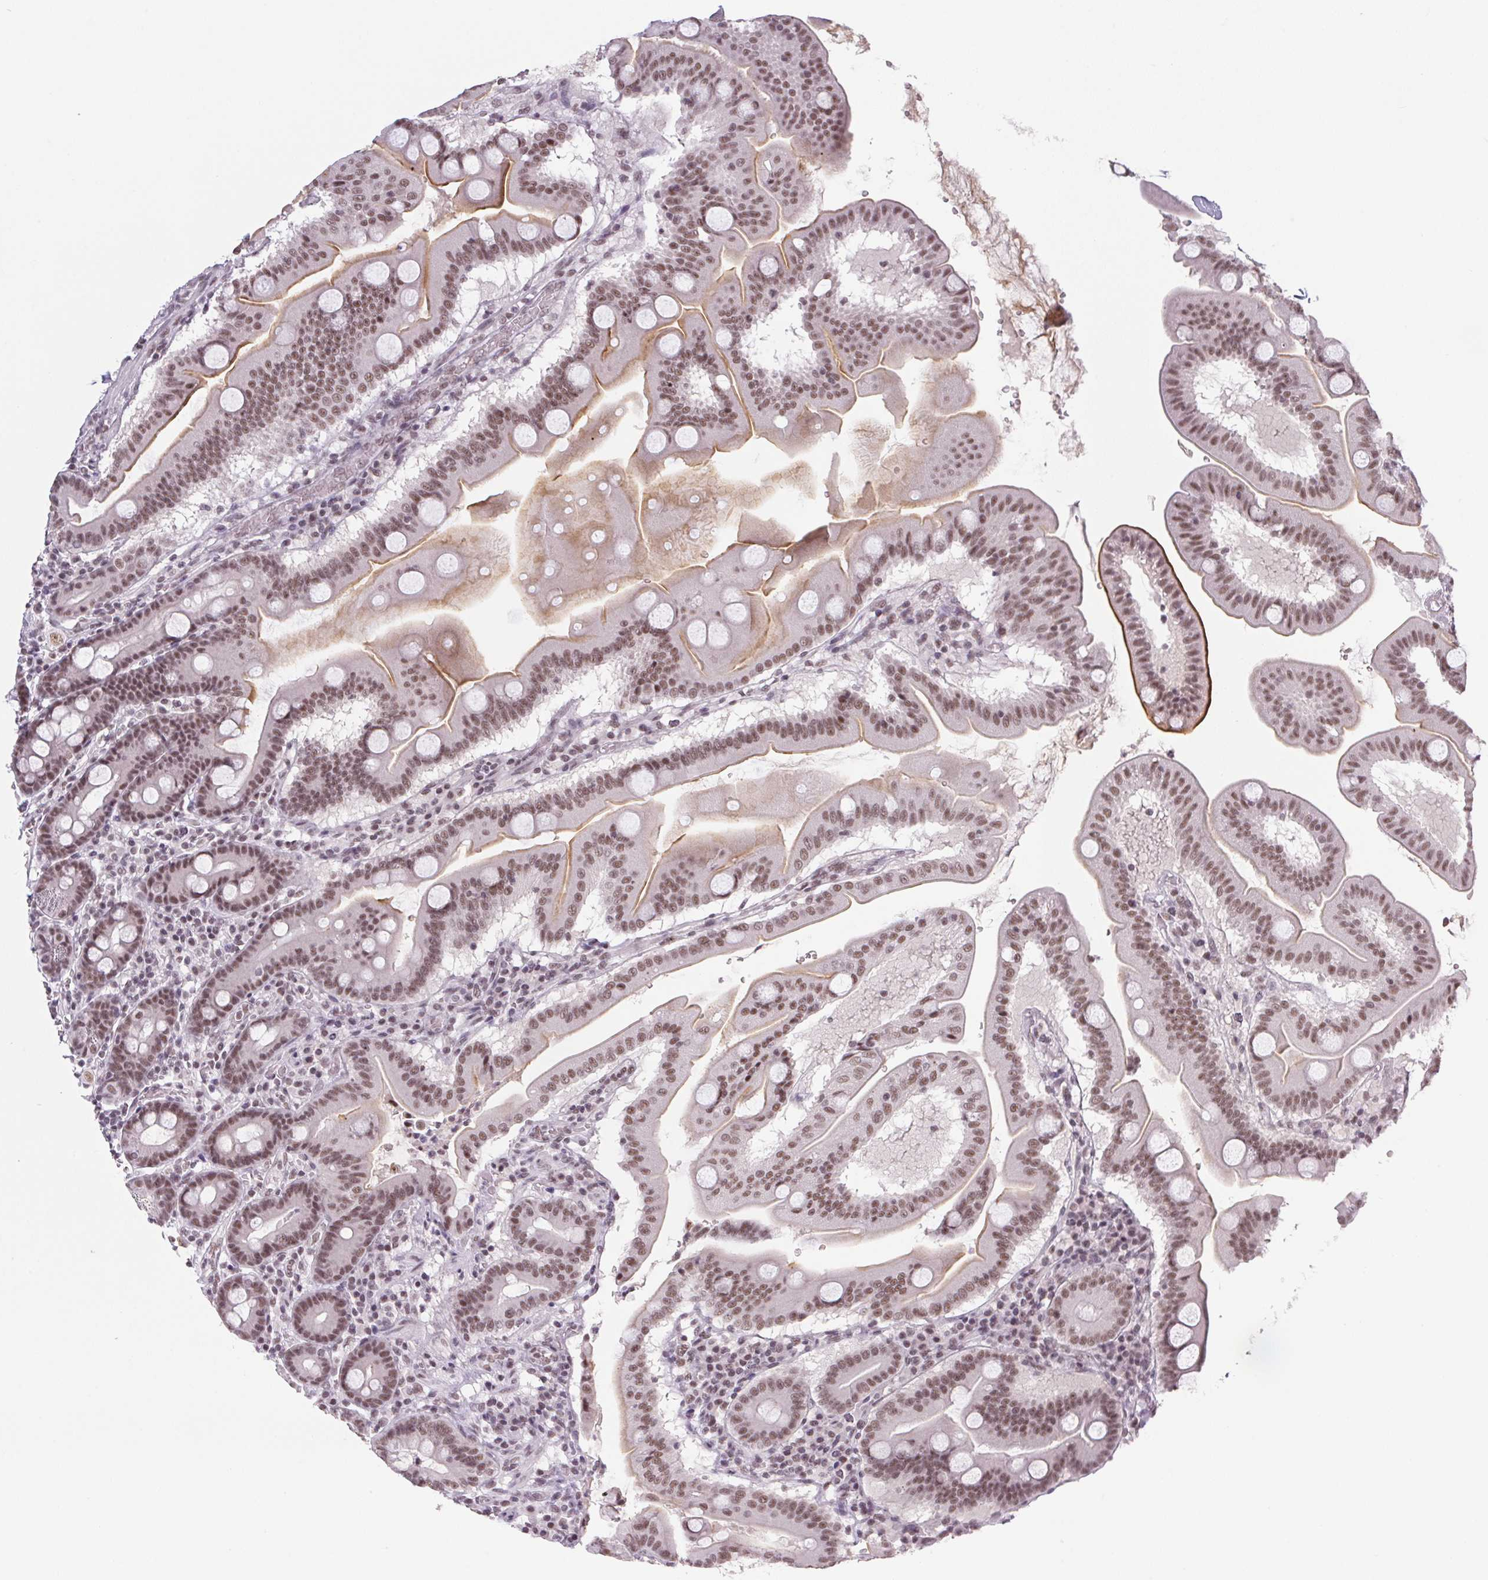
{"staining": {"intensity": "moderate", "quantity": ">75%", "location": "cytoplasmic/membranous,nuclear"}, "tissue": "duodenum", "cell_type": "Glandular cells", "image_type": "normal", "snomed": [{"axis": "morphology", "description": "Normal tissue, NOS"}, {"axis": "topography", "description": "Pancreas"}, {"axis": "topography", "description": "Duodenum"}], "caption": "DAB (3,3'-diaminobenzidine) immunohistochemical staining of benign duodenum exhibits moderate cytoplasmic/membranous,nuclear protein expression in approximately >75% of glandular cells. Using DAB (brown) and hematoxylin (blue) stains, captured at high magnification using brightfield microscopy.", "gene": "SRSF7", "patient": {"sex": "male", "age": 59}}